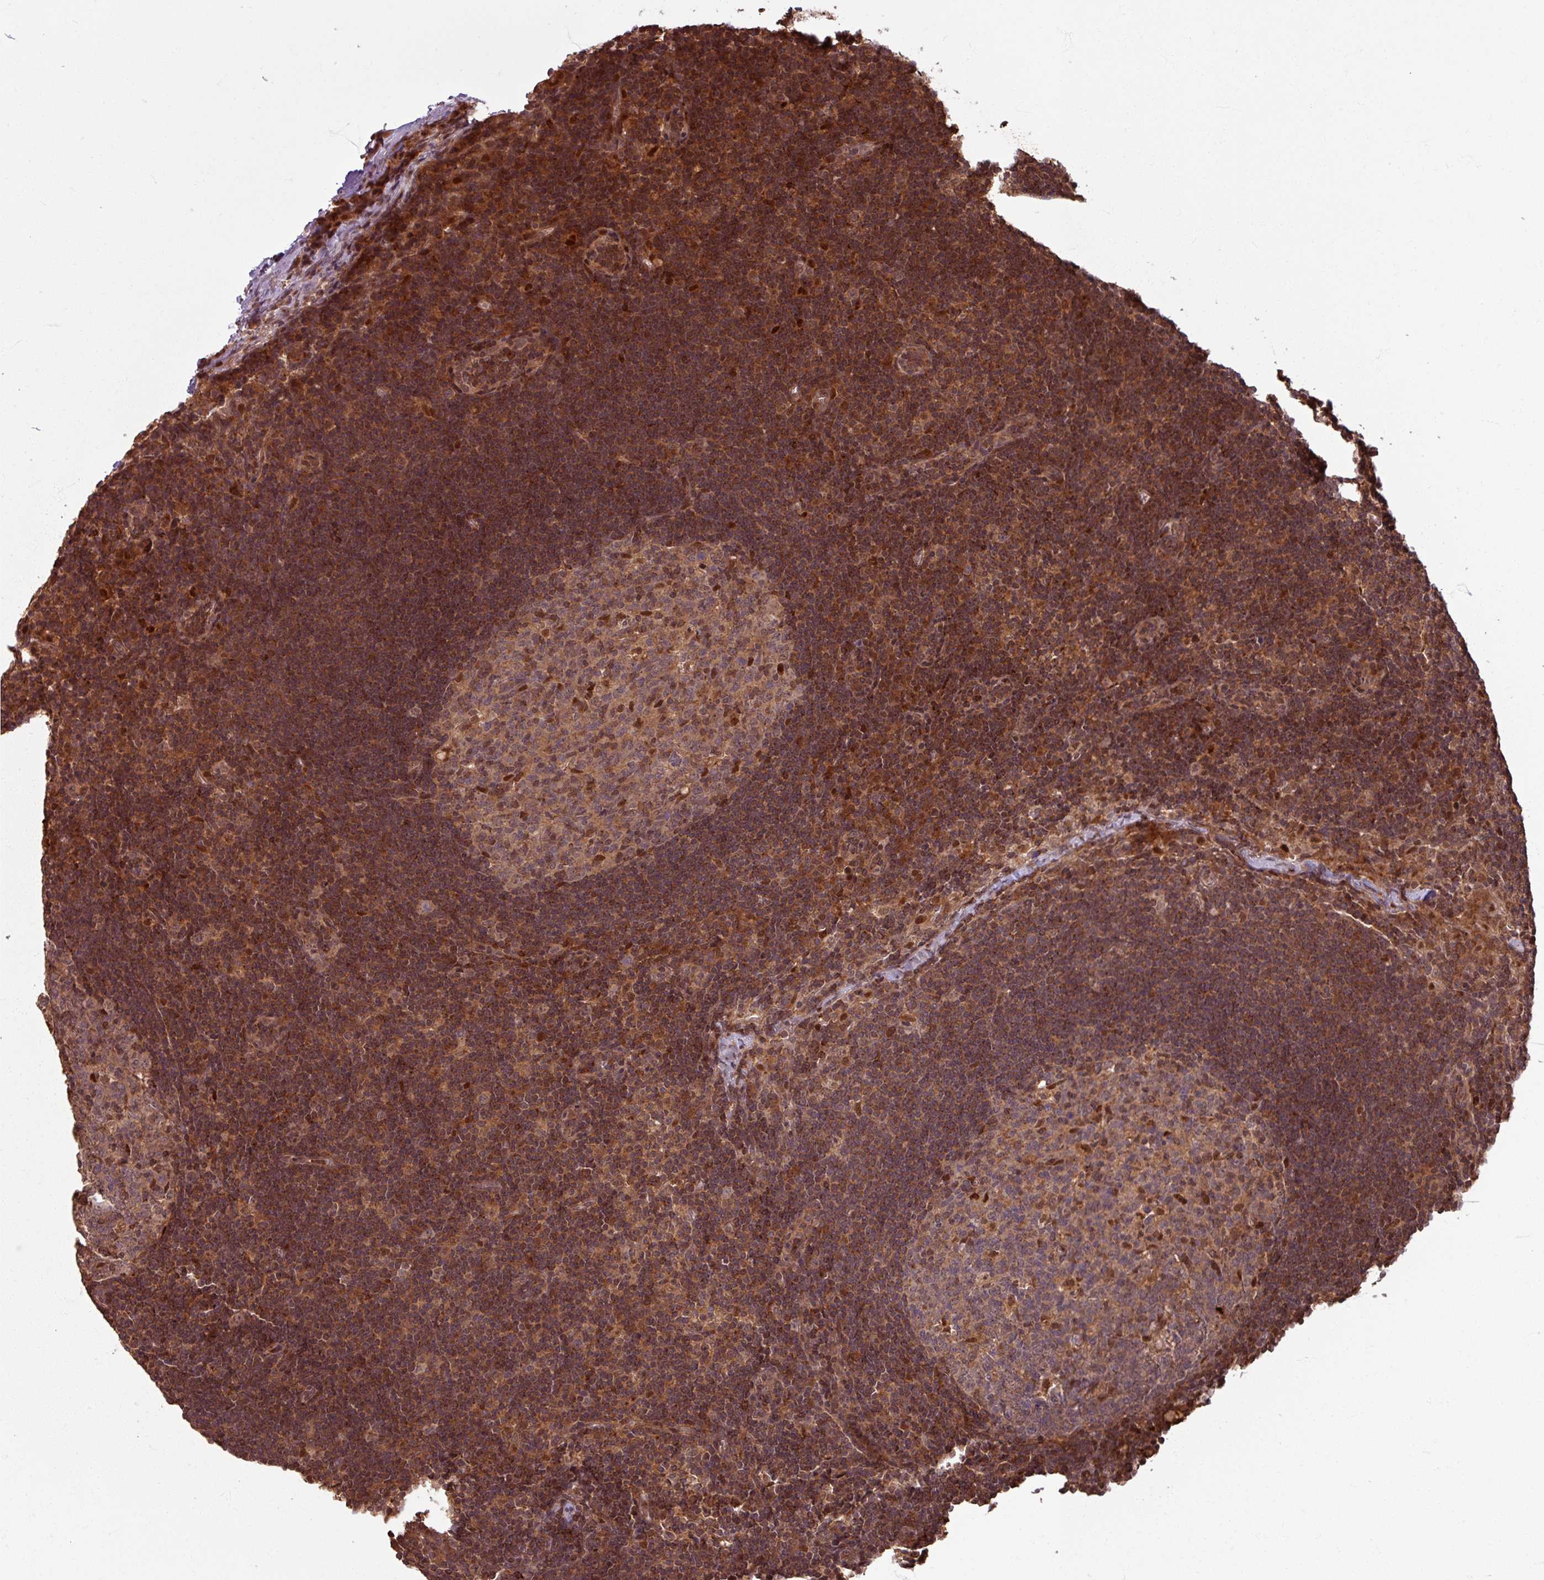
{"staining": {"intensity": "moderate", "quantity": "25%-75%", "location": "cytoplasmic/membranous,nuclear"}, "tissue": "lymph node", "cell_type": "Germinal center cells", "image_type": "normal", "snomed": [{"axis": "morphology", "description": "Normal tissue, NOS"}, {"axis": "topography", "description": "Lymph node"}], "caption": "Immunohistochemistry (DAB (3,3'-diaminobenzidine)) staining of benign human lymph node displays moderate cytoplasmic/membranous,nuclear protein expression in approximately 25%-75% of germinal center cells. Ihc stains the protein in brown and the nuclei are stained blue.", "gene": "OR6B1", "patient": {"sex": "female", "age": 29}}